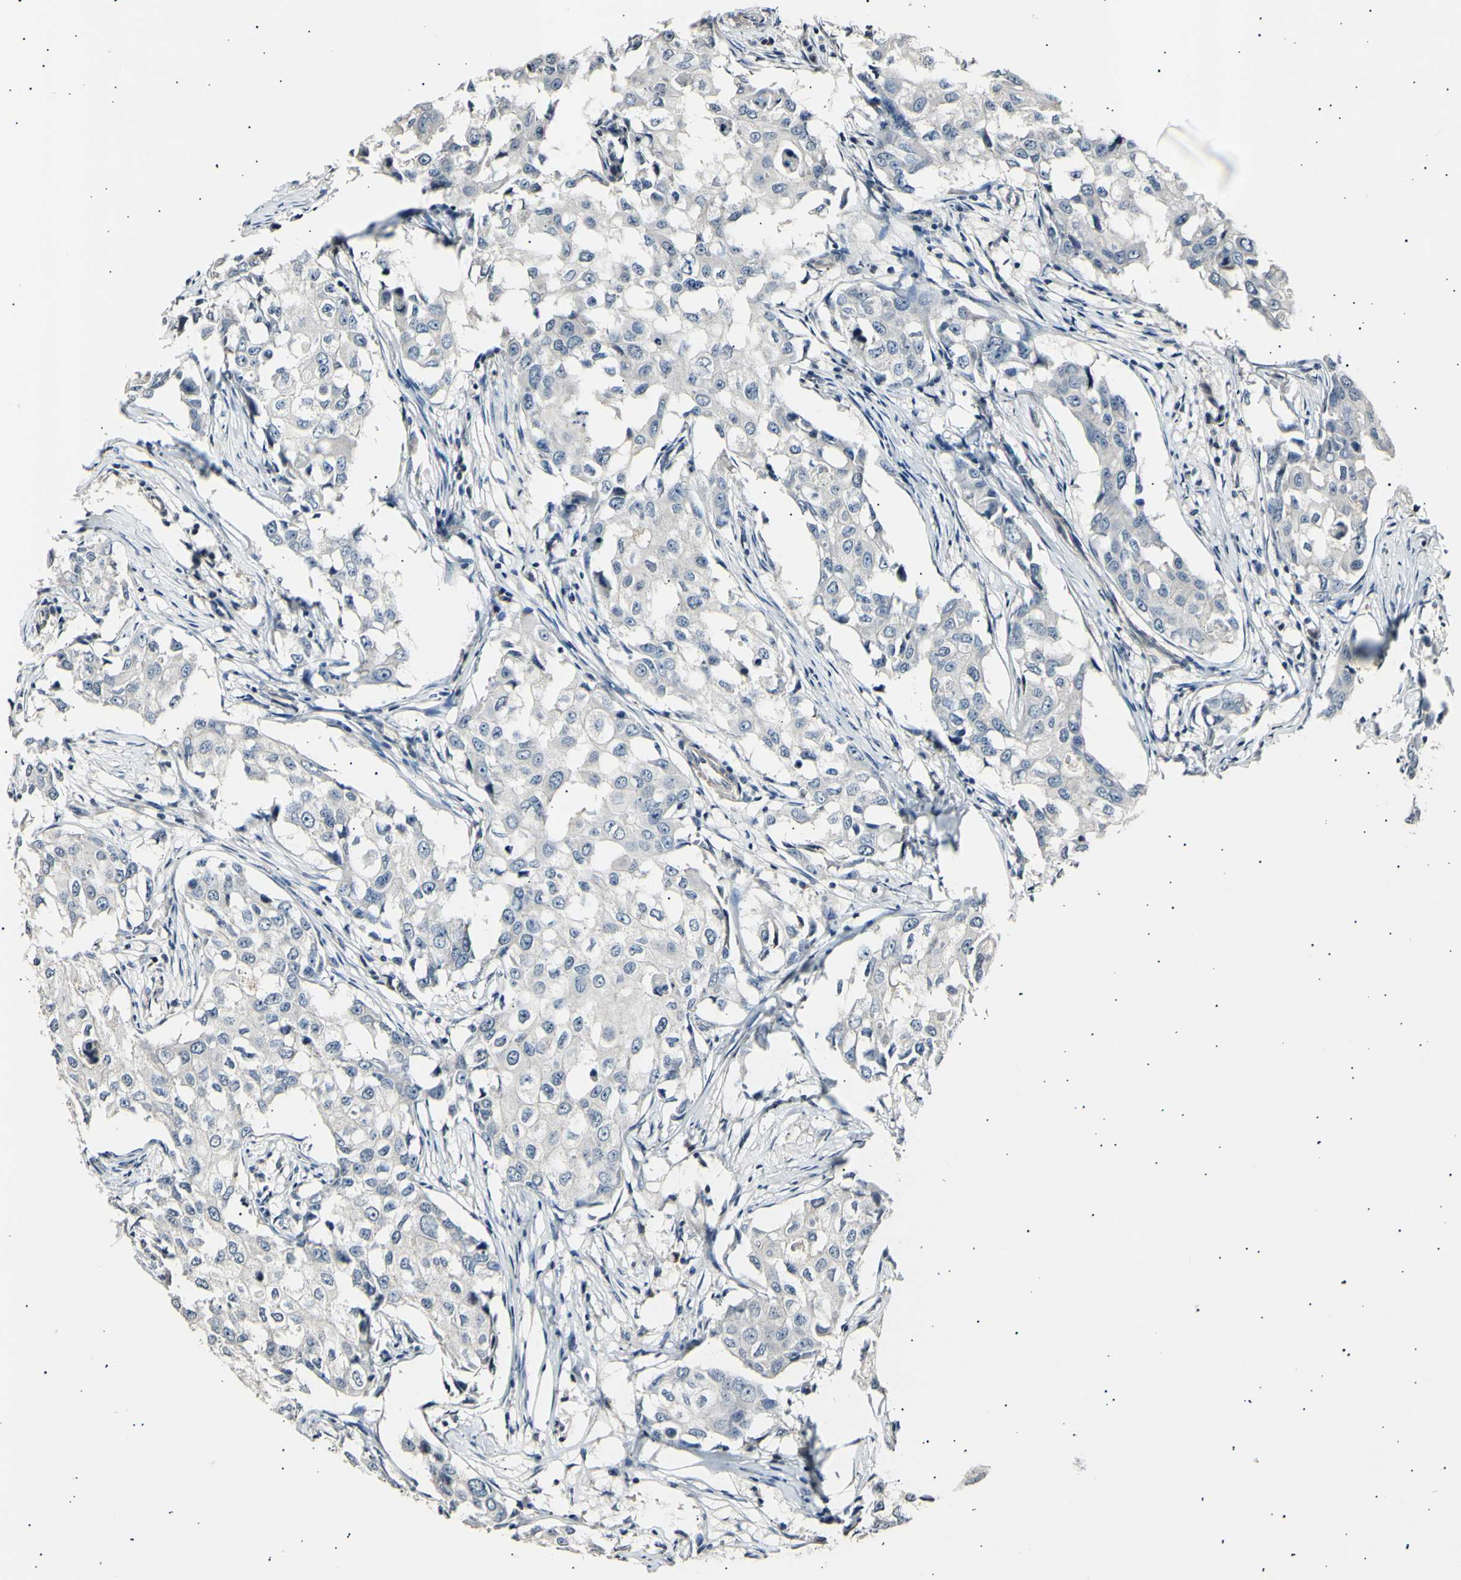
{"staining": {"intensity": "negative", "quantity": "none", "location": "none"}, "tissue": "breast cancer", "cell_type": "Tumor cells", "image_type": "cancer", "snomed": [{"axis": "morphology", "description": "Duct carcinoma"}, {"axis": "topography", "description": "Breast"}], "caption": "Tumor cells are negative for brown protein staining in invasive ductal carcinoma (breast).", "gene": "AK1", "patient": {"sex": "female", "age": 27}}